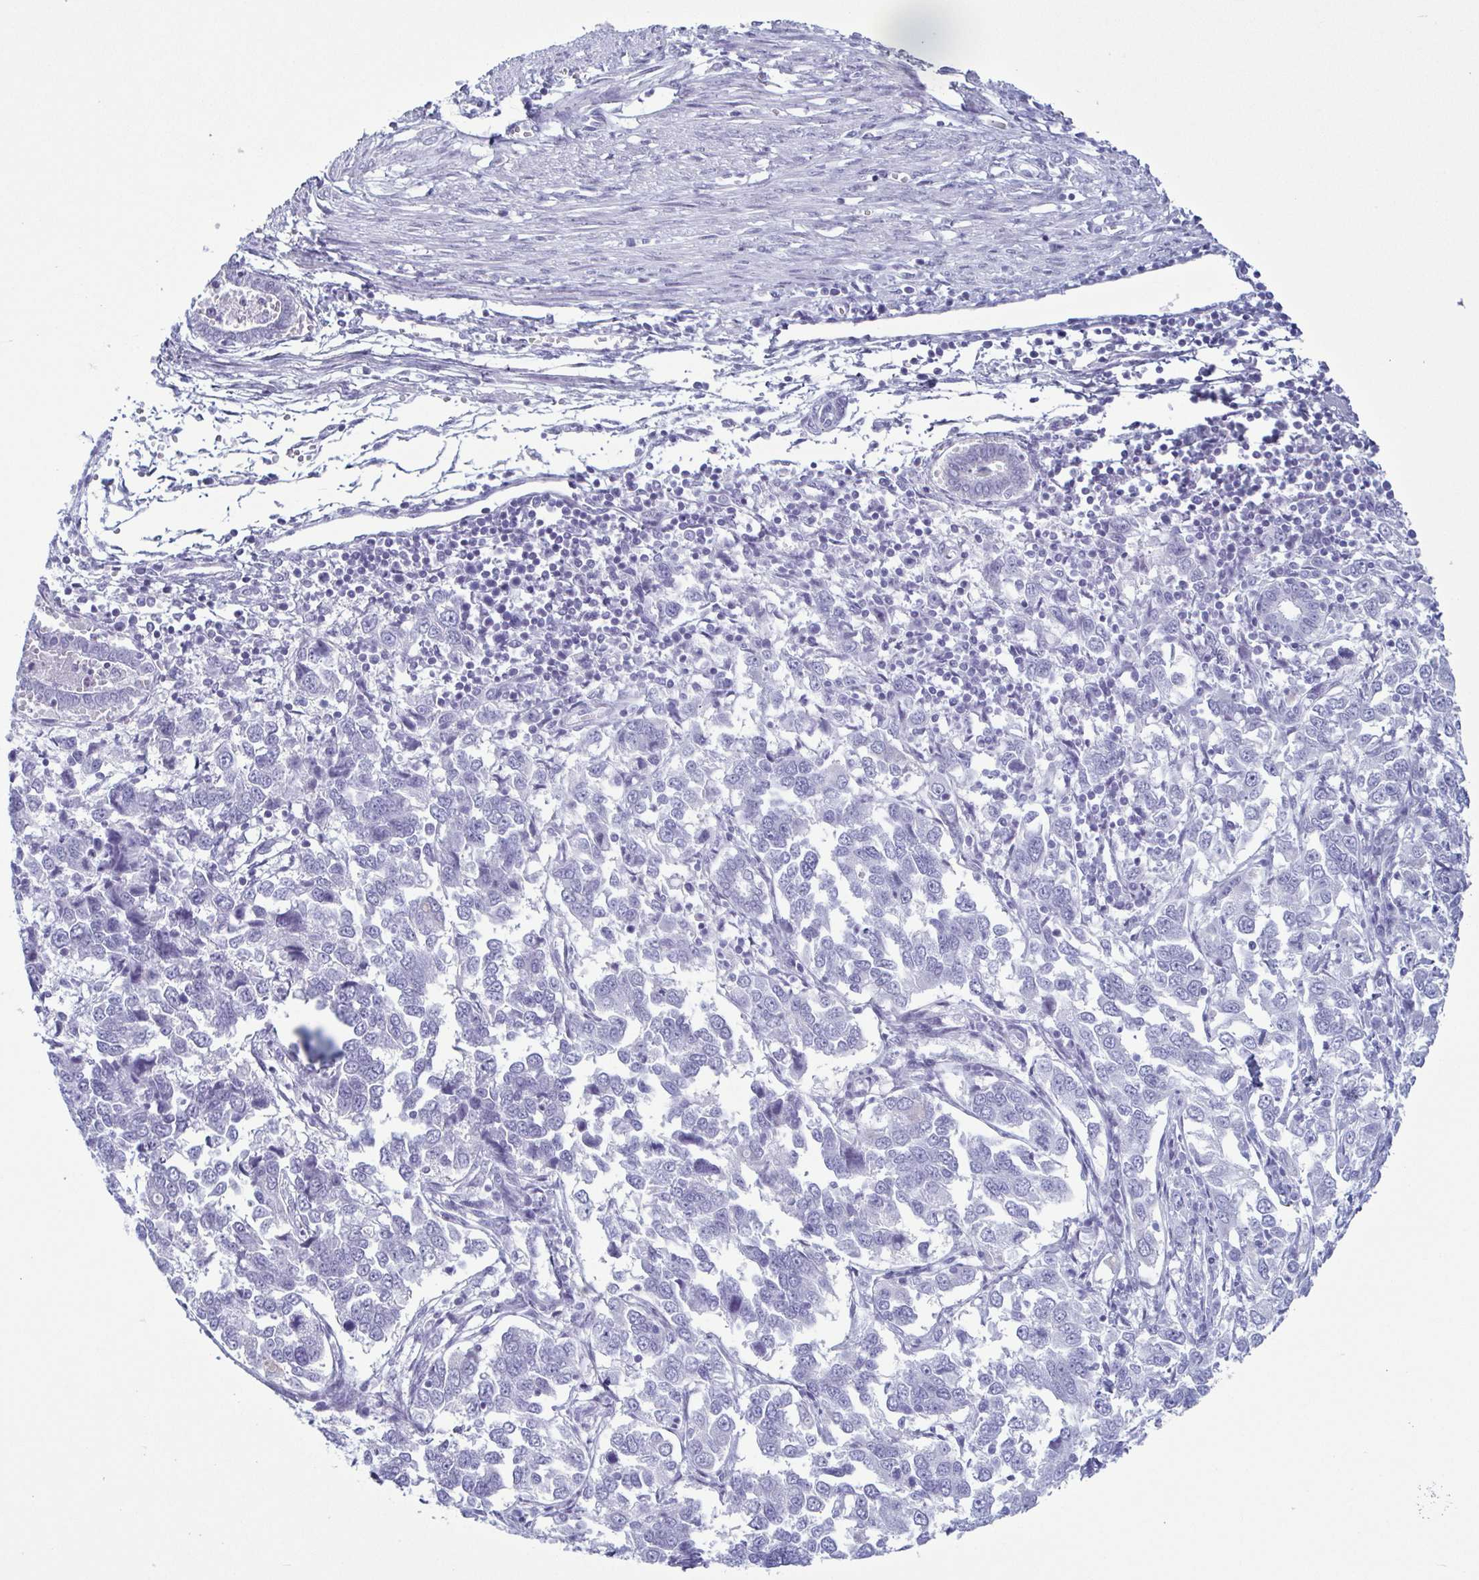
{"staining": {"intensity": "negative", "quantity": "none", "location": "none"}, "tissue": "endometrial cancer", "cell_type": "Tumor cells", "image_type": "cancer", "snomed": [{"axis": "morphology", "description": "Adenocarcinoma, NOS"}, {"axis": "topography", "description": "Endometrium"}], "caption": "DAB (3,3'-diaminobenzidine) immunohistochemical staining of human endometrial cancer reveals no significant positivity in tumor cells.", "gene": "KRT10", "patient": {"sex": "female", "age": 43}}